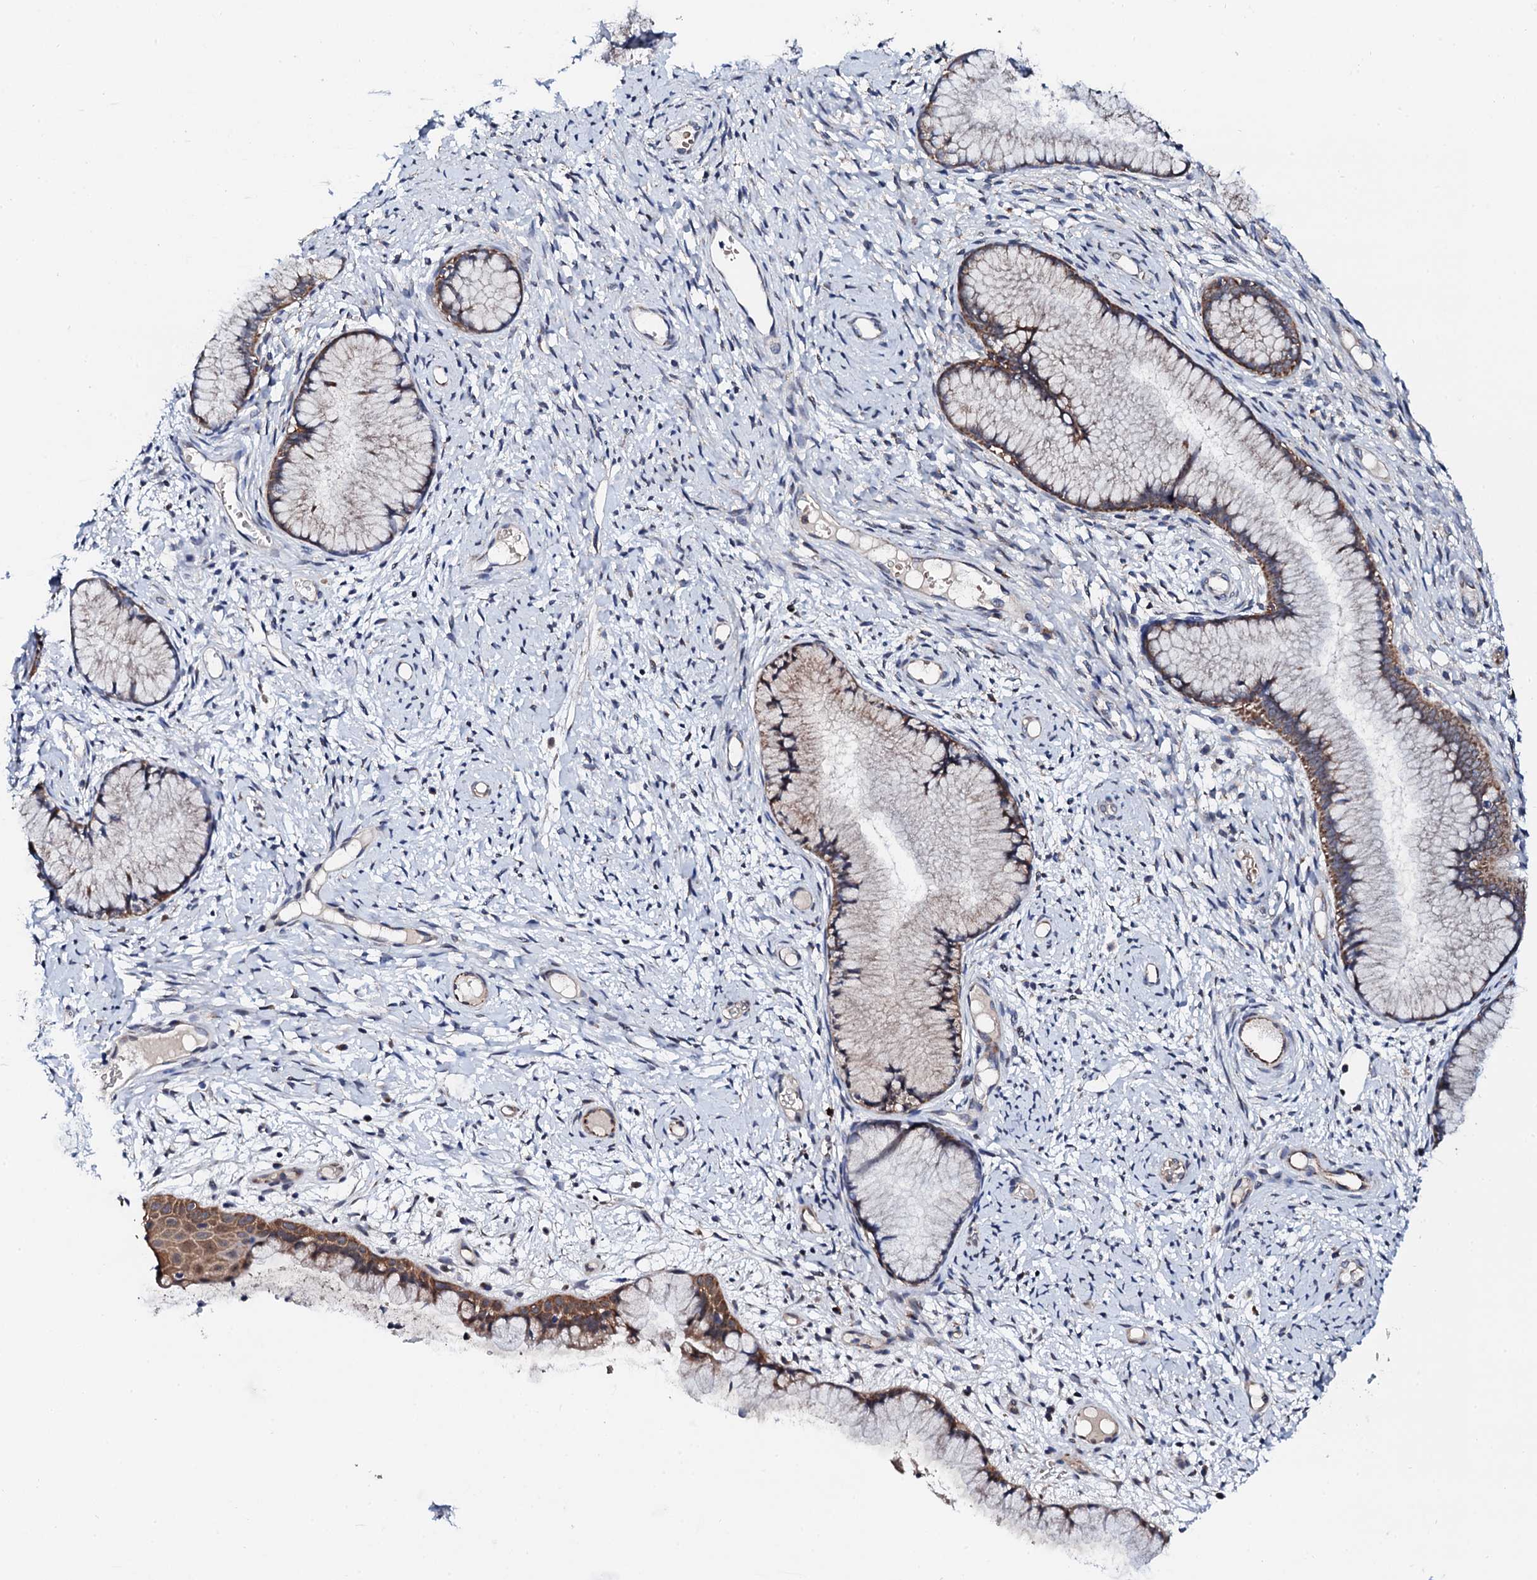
{"staining": {"intensity": "moderate", "quantity": "25%-75%", "location": "cytoplasmic/membranous"}, "tissue": "cervix", "cell_type": "Glandular cells", "image_type": "normal", "snomed": [{"axis": "morphology", "description": "Normal tissue, NOS"}, {"axis": "topography", "description": "Cervix"}], "caption": "Glandular cells display moderate cytoplasmic/membranous staining in about 25%-75% of cells in normal cervix.", "gene": "COG4", "patient": {"sex": "female", "age": 42}}